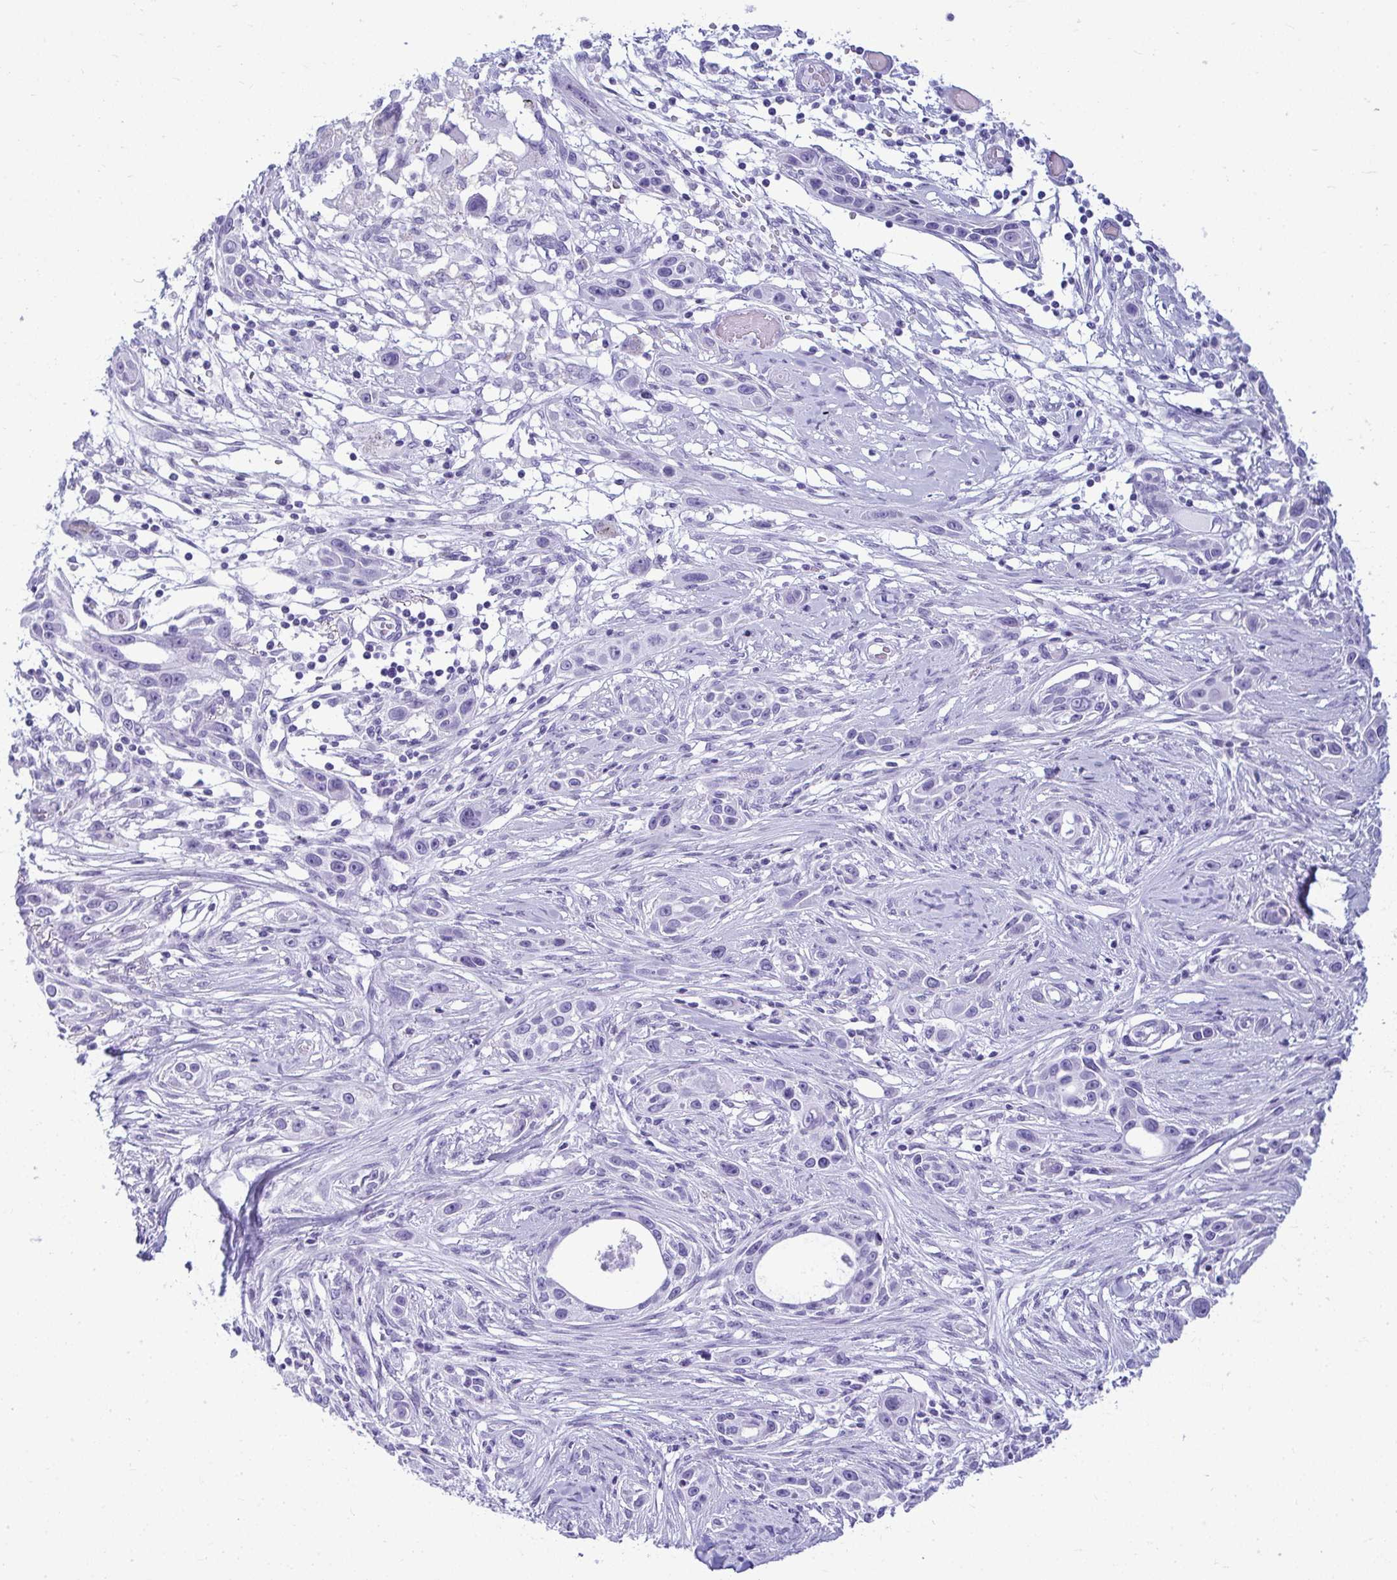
{"staining": {"intensity": "negative", "quantity": "none", "location": "none"}, "tissue": "skin cancer", "cell_type": "Tumor cells", "image_type": "cancer", "snomed": [{"axis": "morphology", "description": "Squamous cell carcinoma, NOS"}, {"axis": "topography", "description": "Skin"}], "caption": "IHC of squamous cell carcinoma (skin) displays no staining in tumor cells.", "gene": "CLGN", "patient": {"sex": "female", "age": 69}}